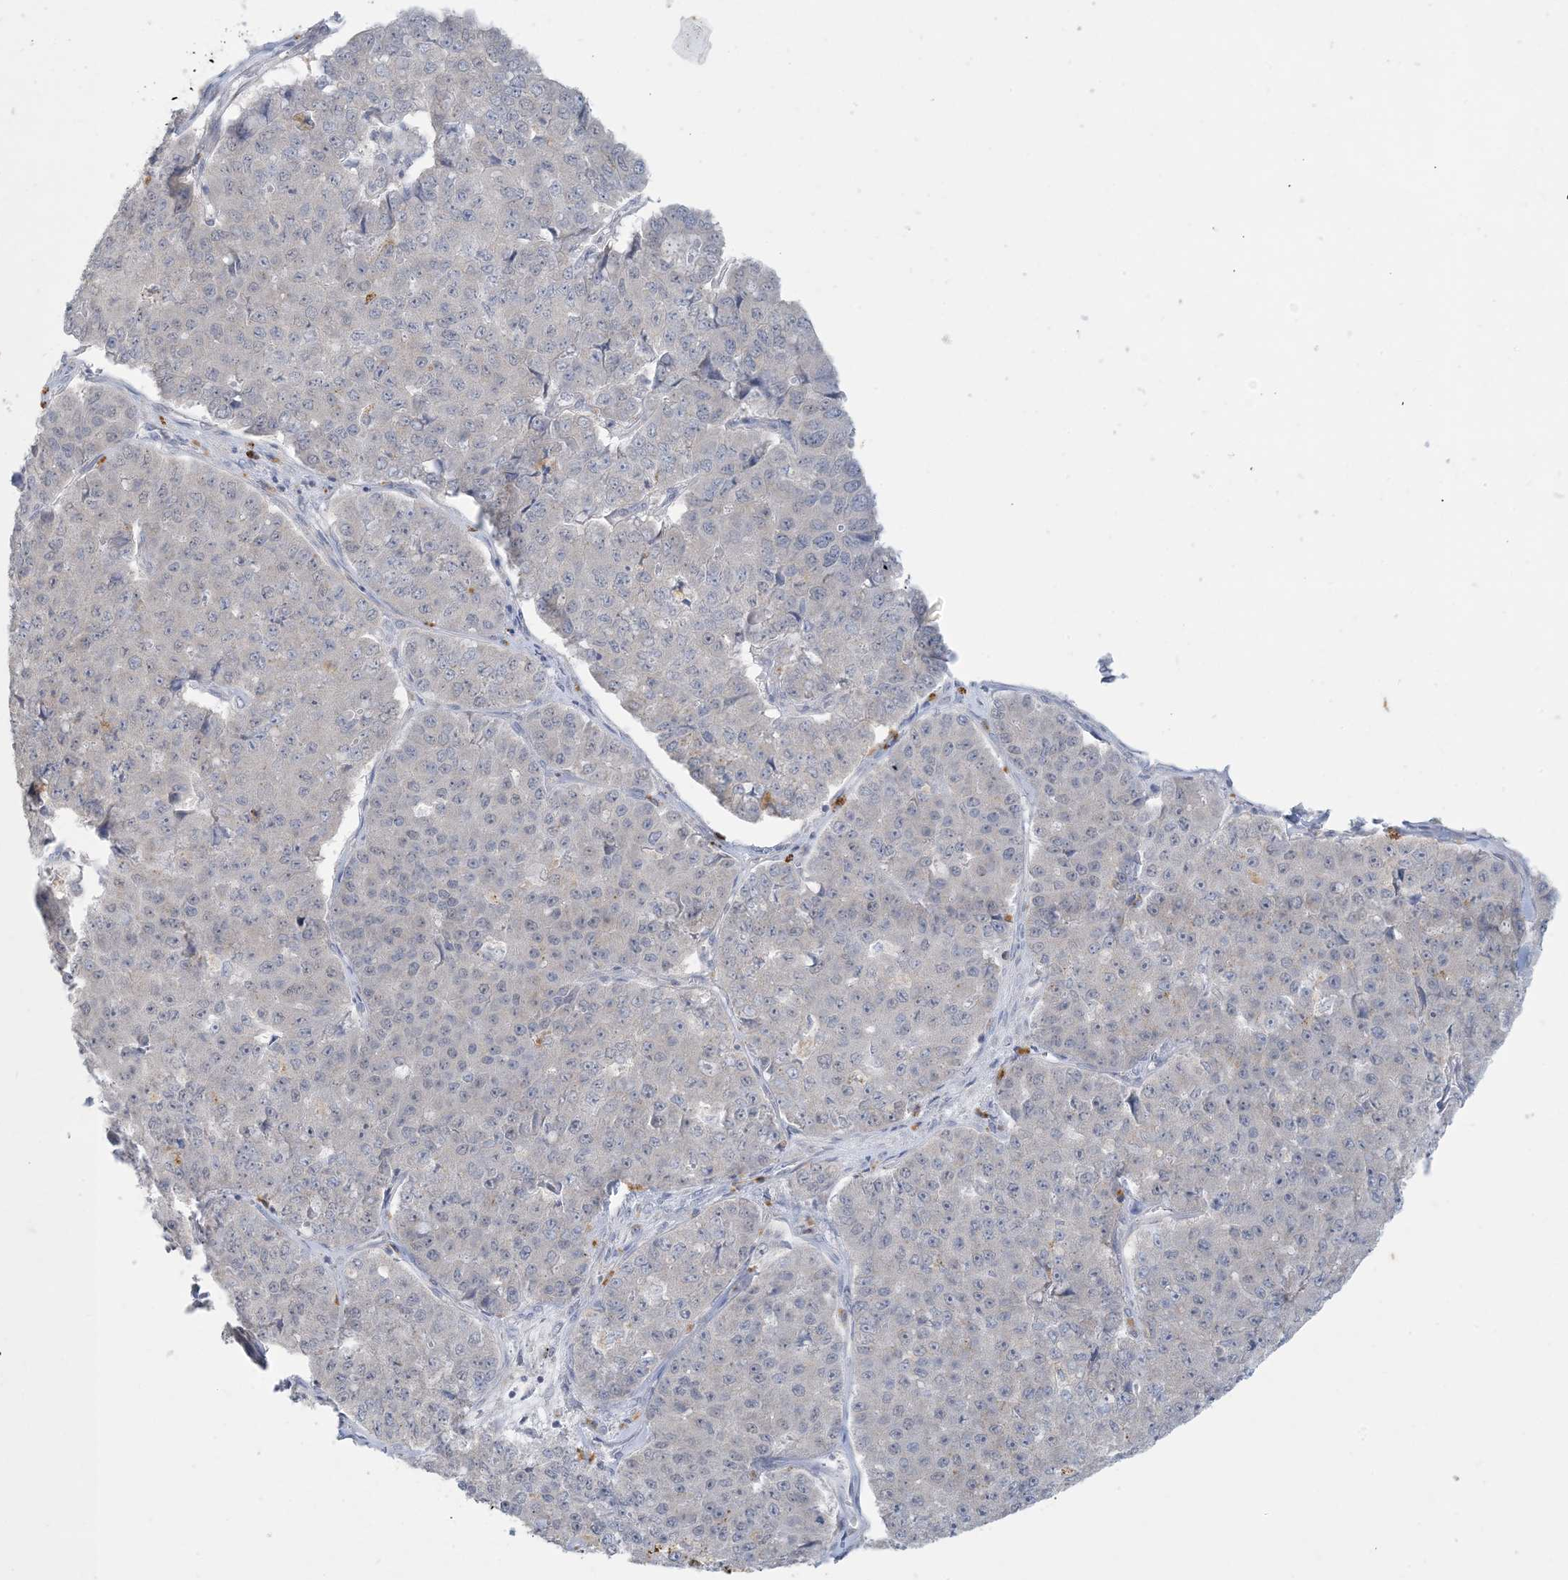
{"staining": {"intensity": "negative", "quantity": "none", "location": "none"}, "tissue": "pancreatic cancer", "cell_type": "Tumor cells", "image_type": "cancer", "snomed": [{"axis": "morphology", "description": "Adenocarcinoma, NOS"}, {"axis": "topography", "description": "Pancreas"}], "caption": "IHC of pancreatic cancer demonstrates no positivity in tumor cells.", "gene": "KIF3A", "patient": {"sex": "male", "age": 50}}